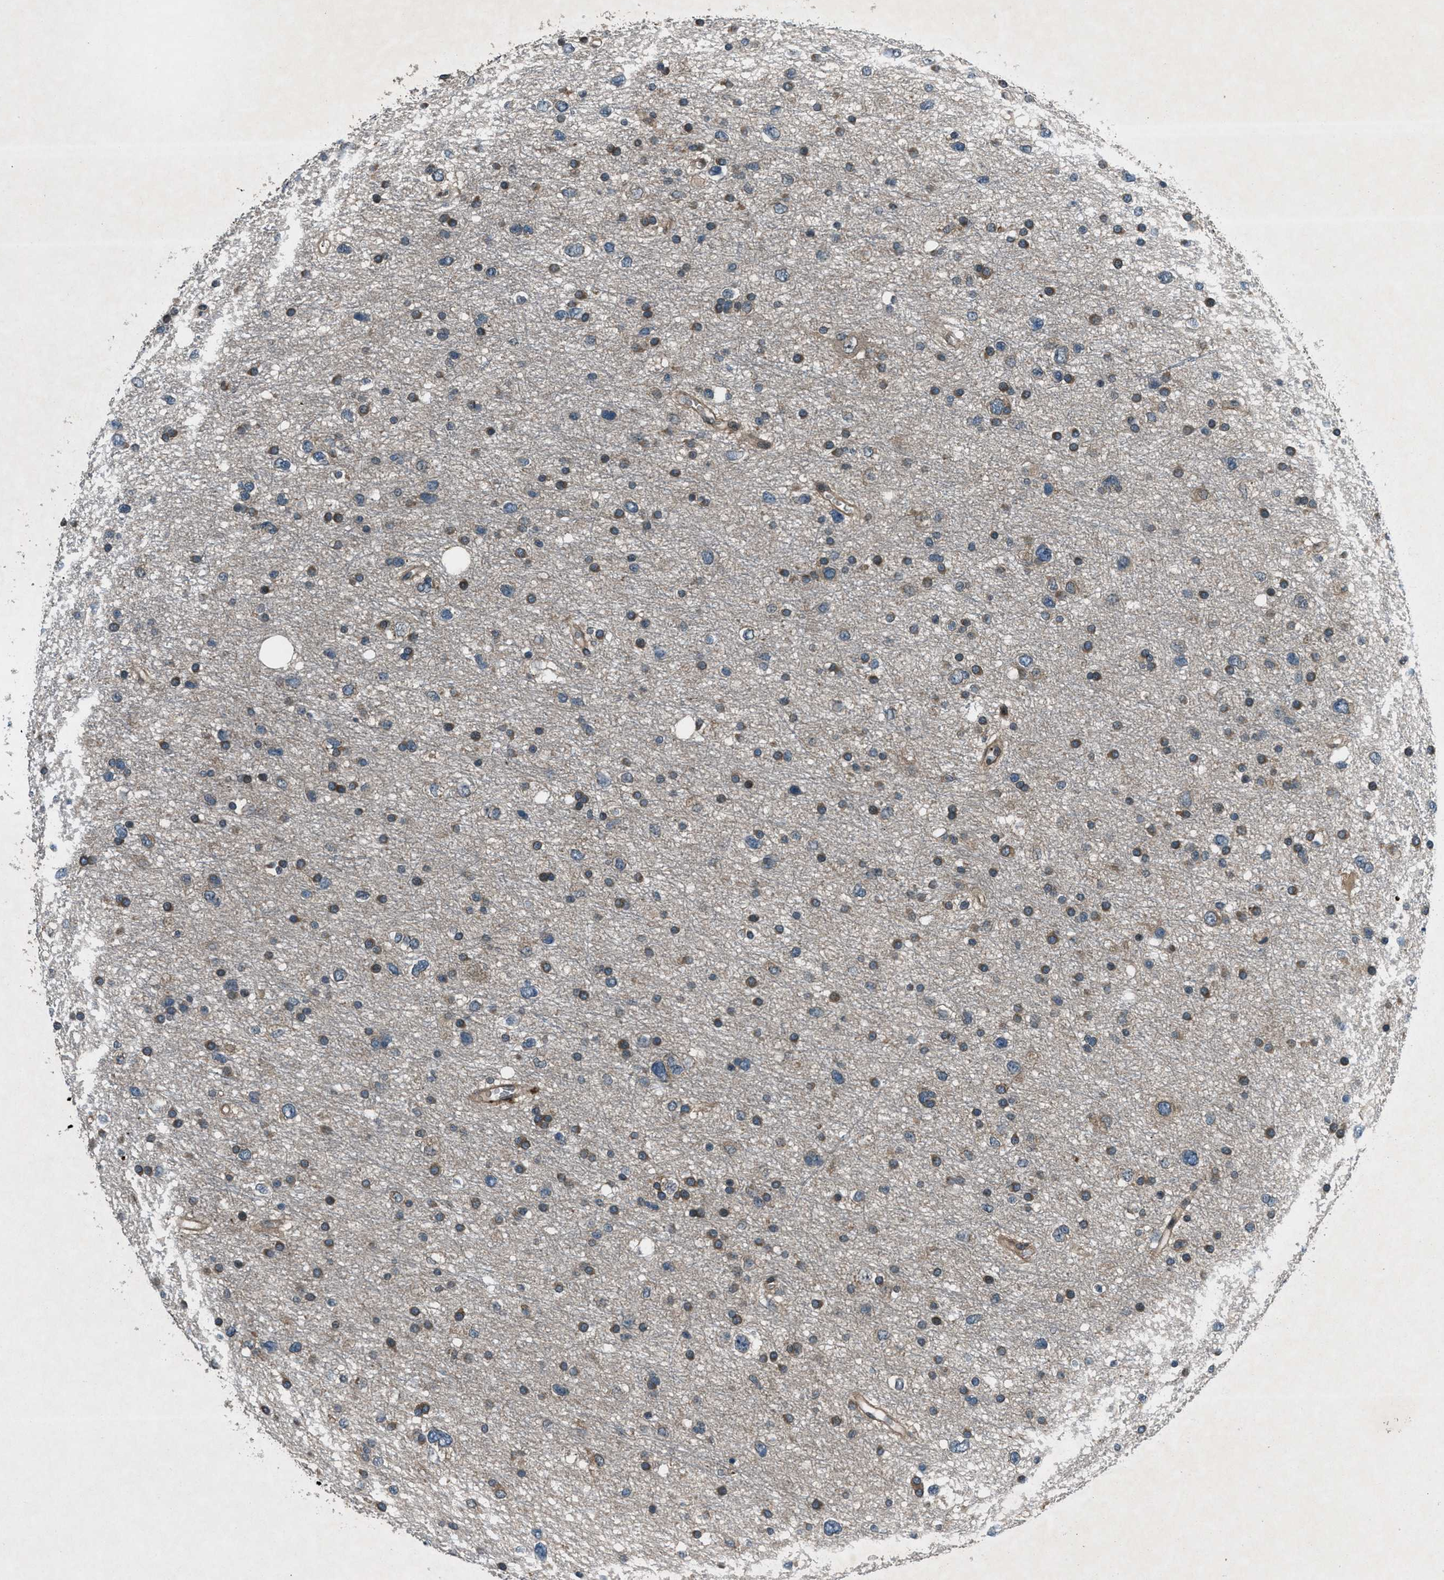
{"staining": {"intensity": "moderate", "quantity": ">75%", "location": "cytoplasmic/membranous"}, "tissue": "glioma", "cell_type": "Tumor cells", "image_type": "cancer", "snomed": [{"axis": "morphology", "description": "Glioma, malignant, Low grade"}, {"axis": "topography", "description": "Brain"}], "caption": "The micrograph shows a brown stain indicating the presence of a protein in the cytoplasmic/membranous of tumor cells in malignant low-grade glioma. The staining was performed using DAB, with brown indicating positive protein expression. Nuclei are stained blue with hematoxylin.", "gene": "EPSTI1", "patient": {"sex": "female", "age": 37}}